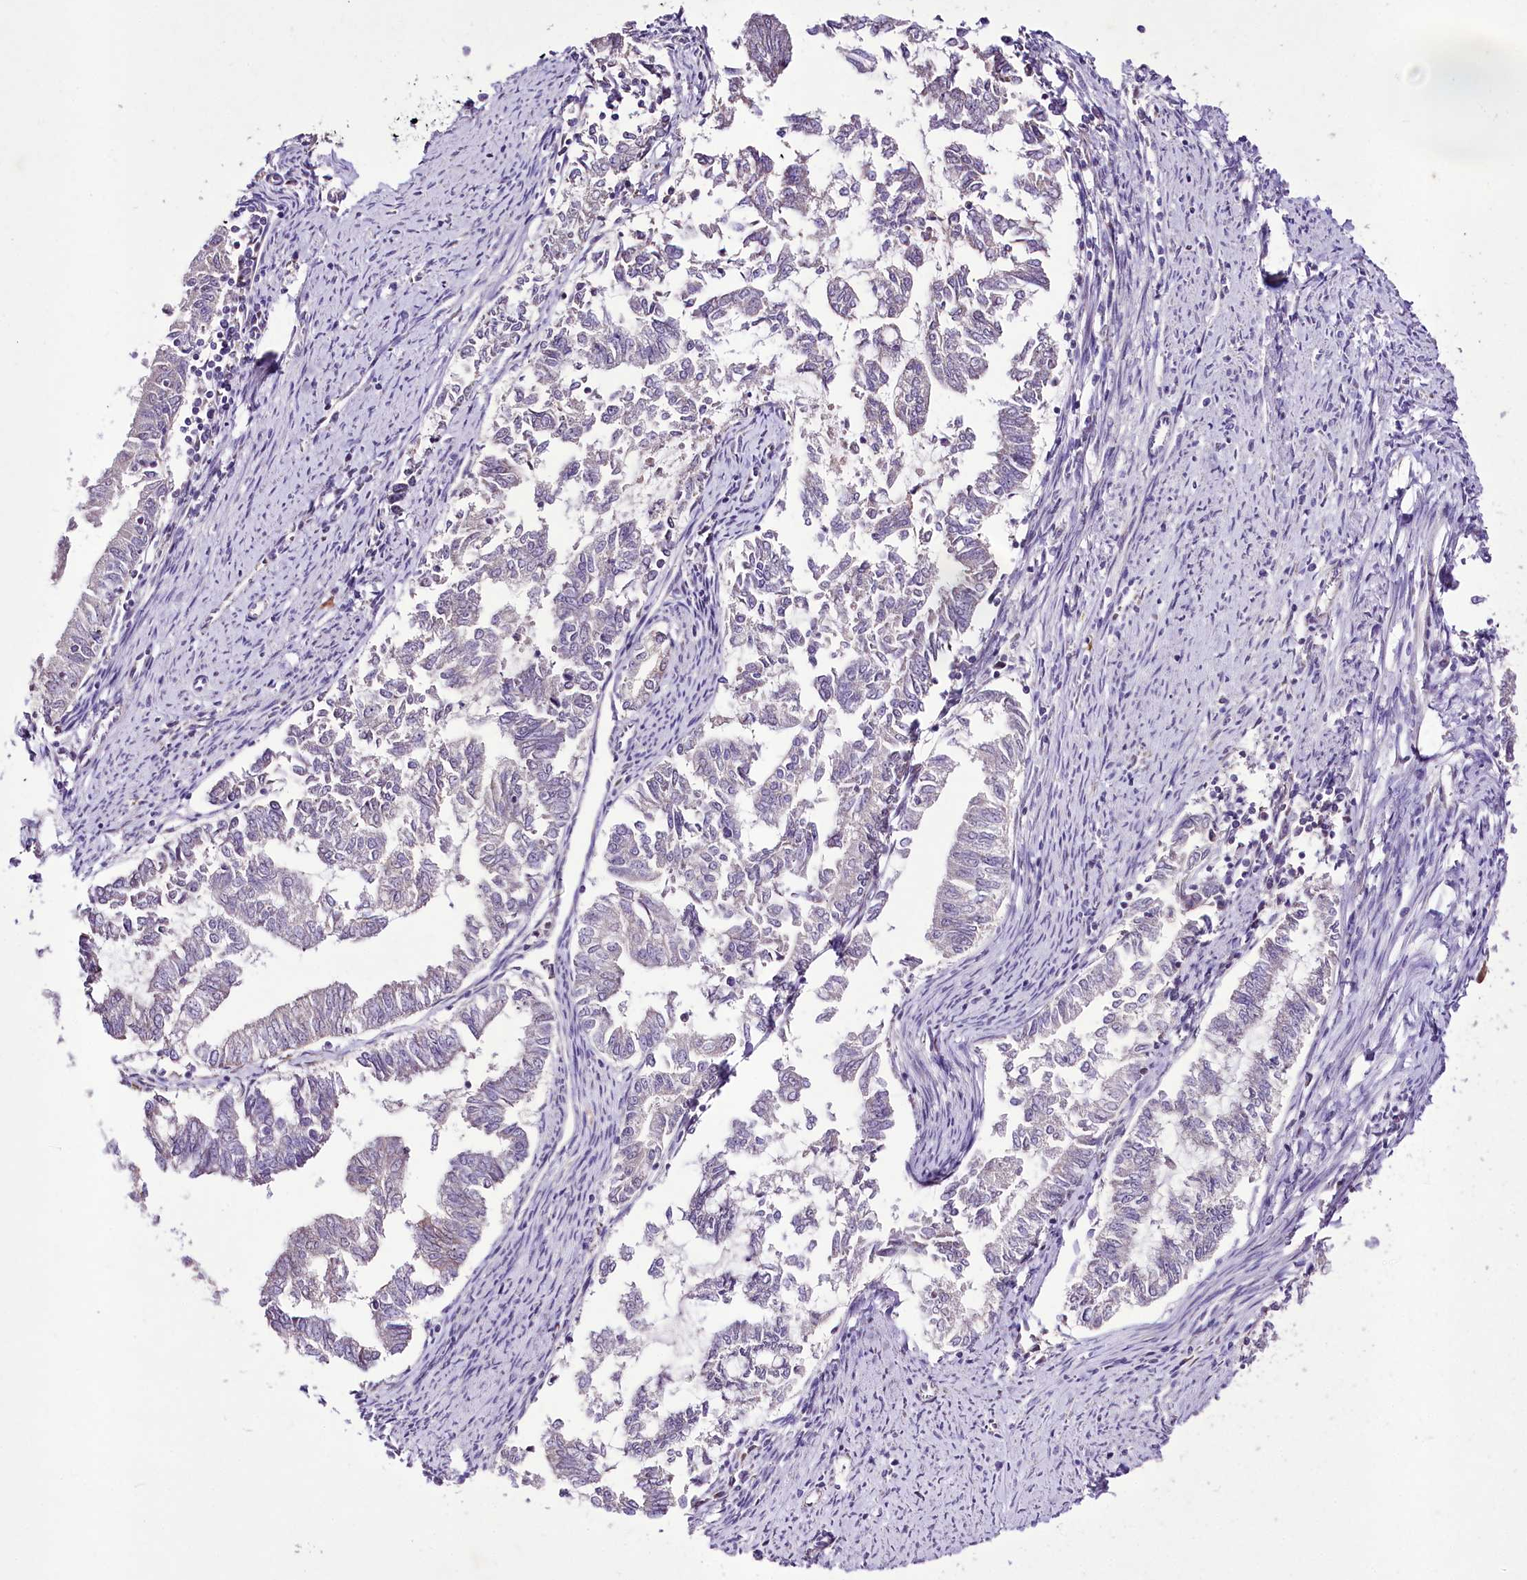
{"staining": {"intensity": "negative", "quantity": "none", "location": "none"}, "tissue": "endometrial cancer", "cell_type": "Tumor cells", "image_type": "cancer", "snomed": [{"axis": "morphology", "description": "Adenocarcinoma, NOS"}, {"axis": "topography", "description": "Endometrium"}], "caption": "Immunohistochemistry histopathology image of human endometrial adenocarcinoma stained for a protein (brown), which exhibits no expression in tumor cells.", "gene": "ATE1", "patient": {"sex": "female", "age": 79}}